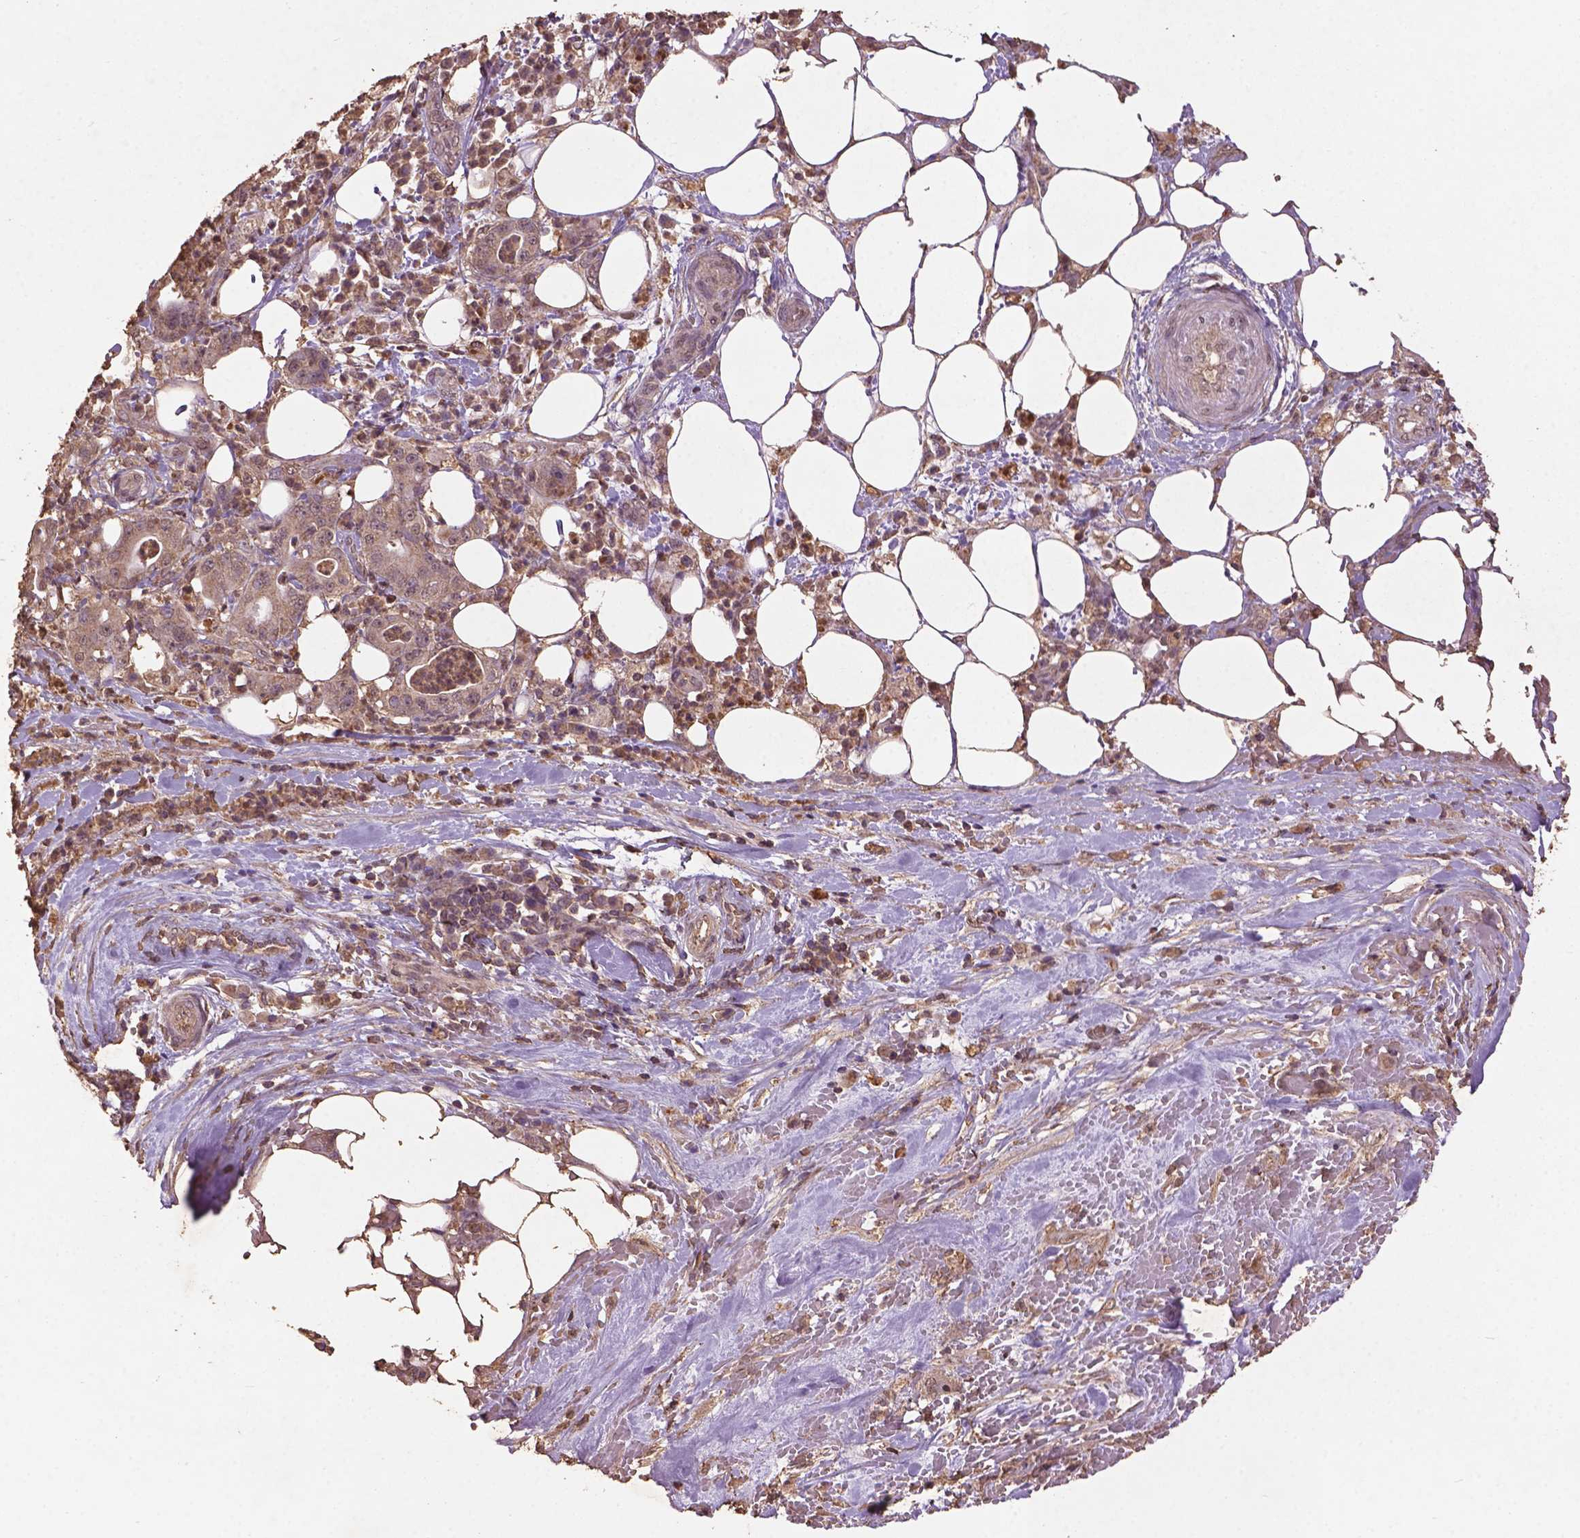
{"staining": {"intensity": "weak", "quantity": ">75%", "location": "cytoplasmic/membranous"}, "tissue": "pancreatic cancer", "cell_type": "Tumor cells", "image_type": "cancer", "snomed": [{"axis": "morphology", "description": "Adenocarcinoma, NOS"}, {"axis": "topography", "description": "Pancreas"}], "caption": "Immunohistochemistry histopathology image of pancreatic adenocarcinoma stained for a protein (brown), which displays low levels of weak cytoplasmic/membranous staining in approximately >75% of tumor cells.", "gene": "BABAM1", "patient": {"sex": "male", "age": 71}}